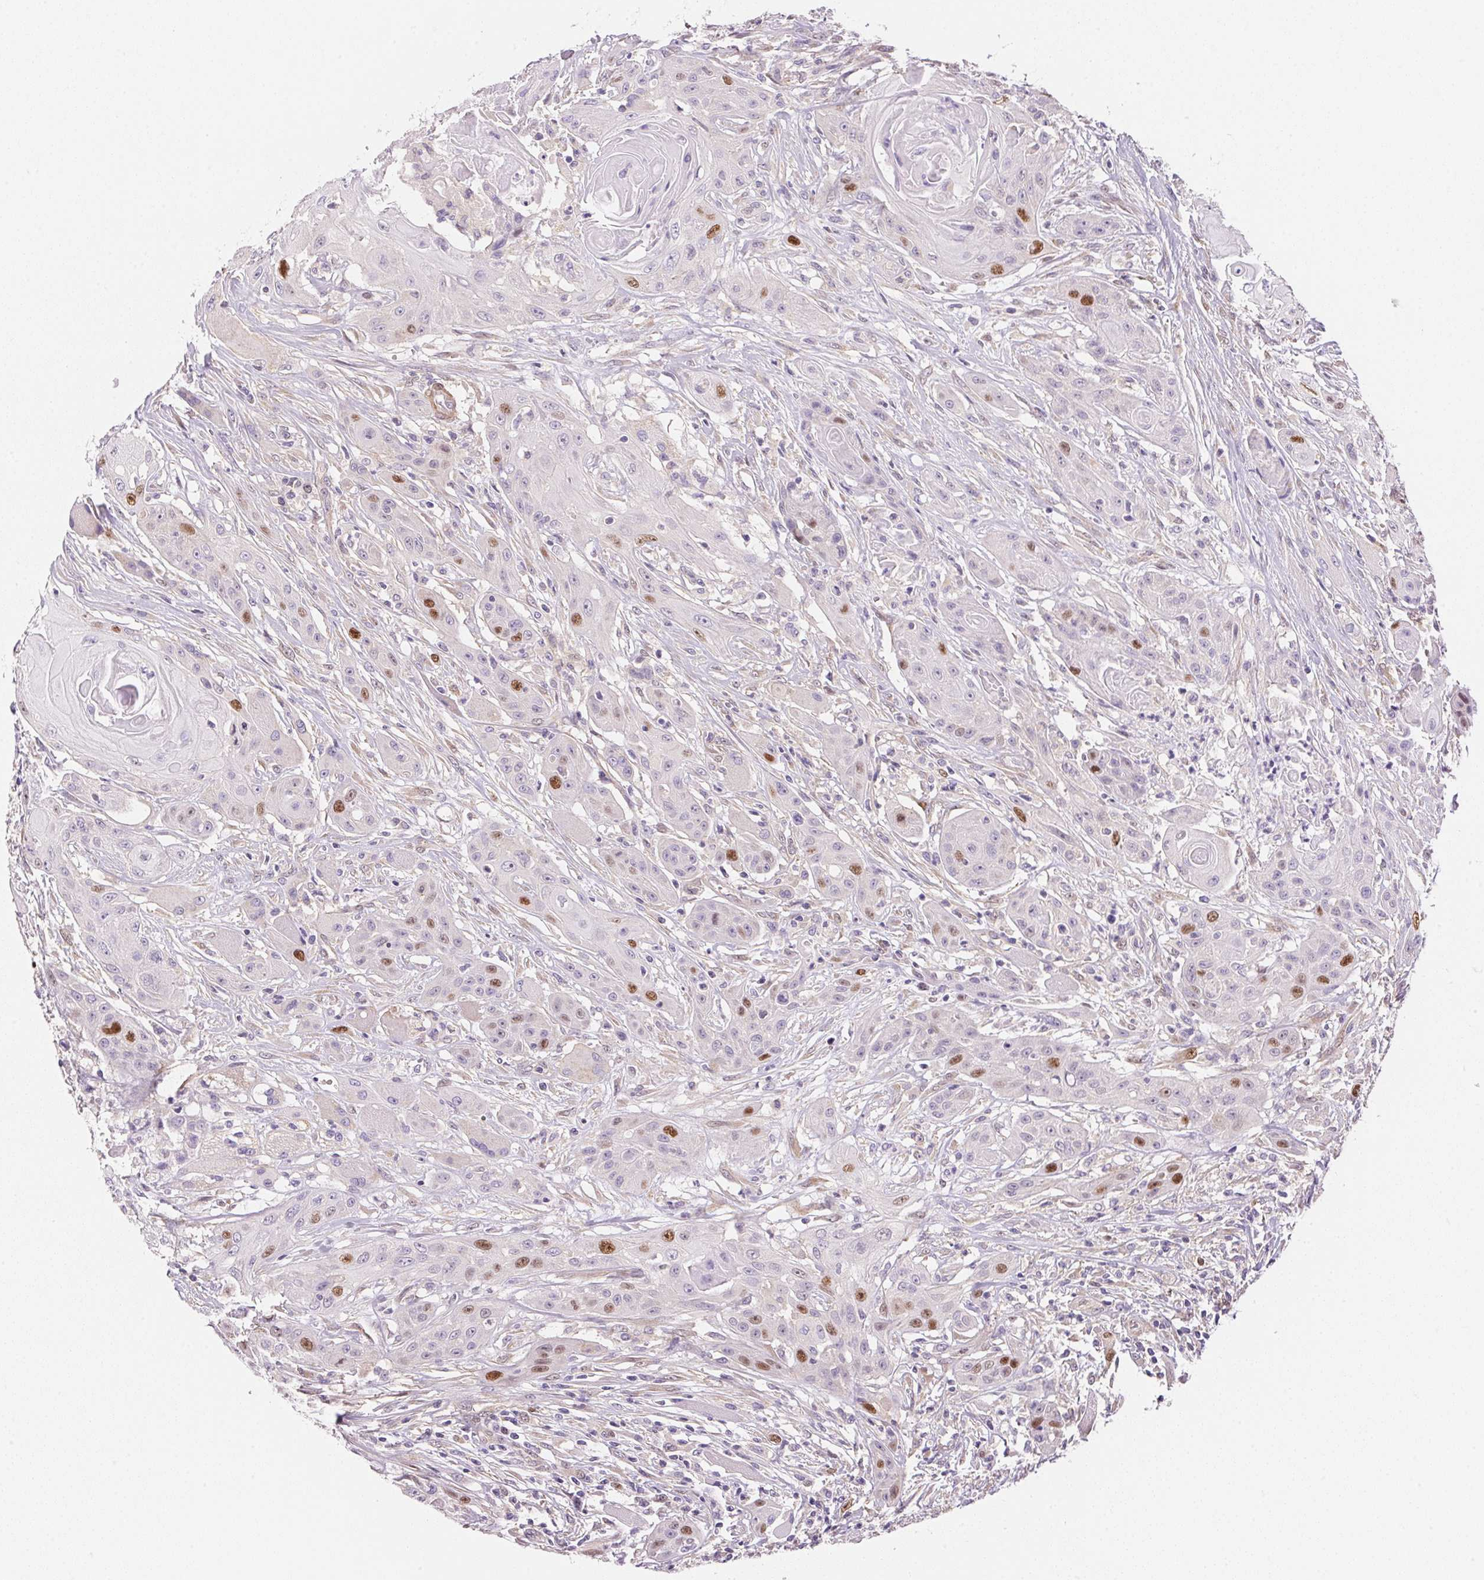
{"staining": {"intensity": "moderate", "quantity": "<25%", "location": "nuclear"}, "tissue": "head and neck cancer", "cell_type": "Tumor cells", "image_type": "cancer", "snomed": [{"axis": "morphology", "description": "Squamous cell carcinoma, NOS"}, {"axis": "topography", "description": "Oral tissue"}, {"axis": "topography", "description": "Head-Neck"}, {"axis": "topography", "description": "Neck, NOS"}], "caption": "Immunohistochemistry (DAB) staining of head and neck squamous cell carcinoma exhibits moderate nuclear protein staining in approximately <25% of tumor cells.", "gene": "SMTN", "patient": {"sex": "female", "age": 55}}